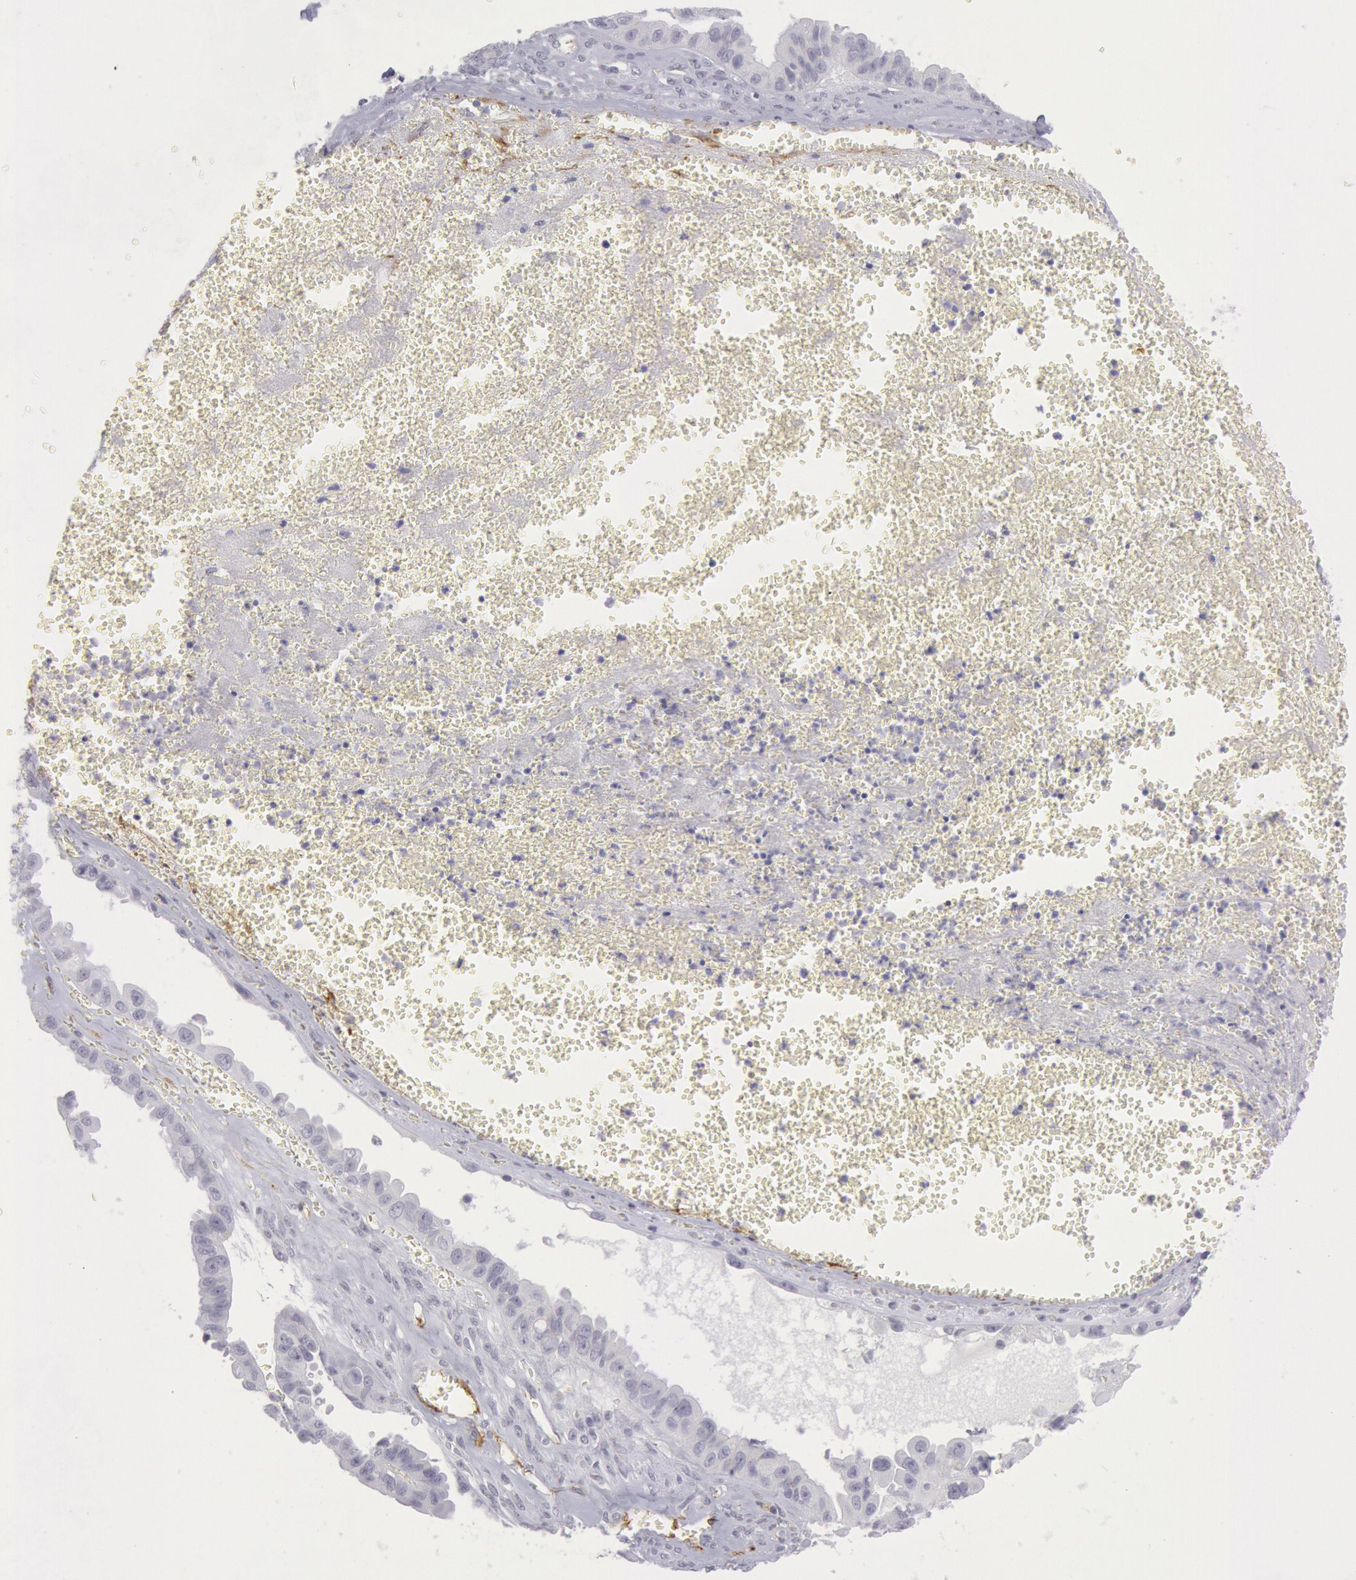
{"staining": {"intensity": "negative", "quantity": "none", "location": "none"}, "tissue": "ovarian cancer", "cell_type": "Tumor cells", "image_type": "cancer", "snomed": [{"axis": "morphology", "description": "Carcinoma, endometroid"}, {"axis": "topography", "description": "Ovary"}], "caption": "This is a histopathology image of immunohistochemistry staining of endometroid carcinoma (ovarian), which shows no positivity in tumor cells. Brightfield microscopy of IHC stained with DAB (brown) and hematoxylin (blue), captured at high magnification.", "gene": "CDH13", "patient": {"sex": "female", "age": 85}}